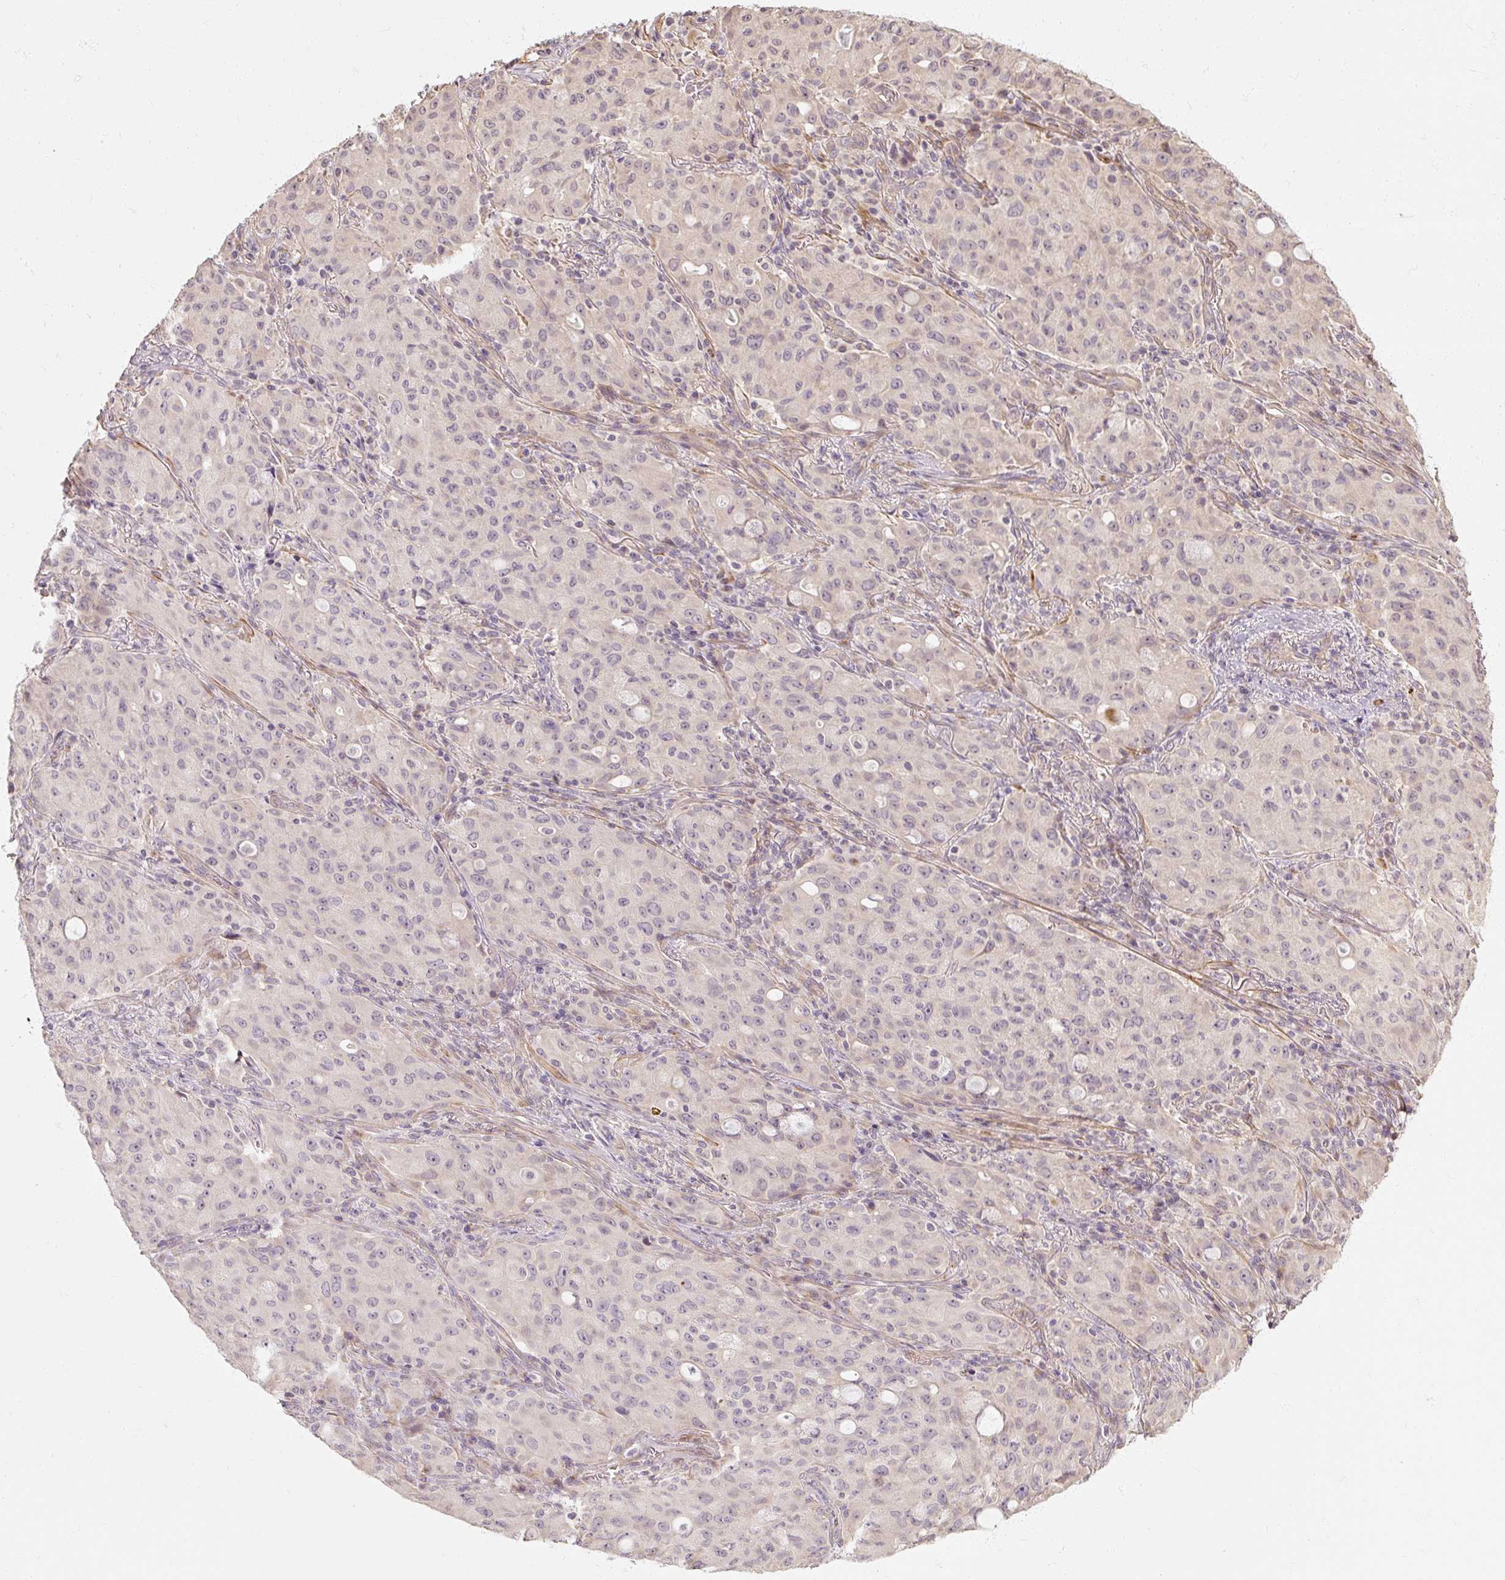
{"staining": {"intensity": "negative", "quantity": "none", "location": "none"}, "tissue": "lung cancer", "cell_type": "Tumor cells", "image_type": "cancer", "snomed": [{"axis": "morphology", "description": "Adenocarcinoma, NOS"}, {"axis": "topography", "description": "Lung"}], "caption": "A micrograph of lung cancer stained for a protein demonstrates no brown staining in tumor cells. (DAB immunohistochemistry, high magnification).", "gene": "RB1CC1", "patient": {"sex": "female", "age": 44}}